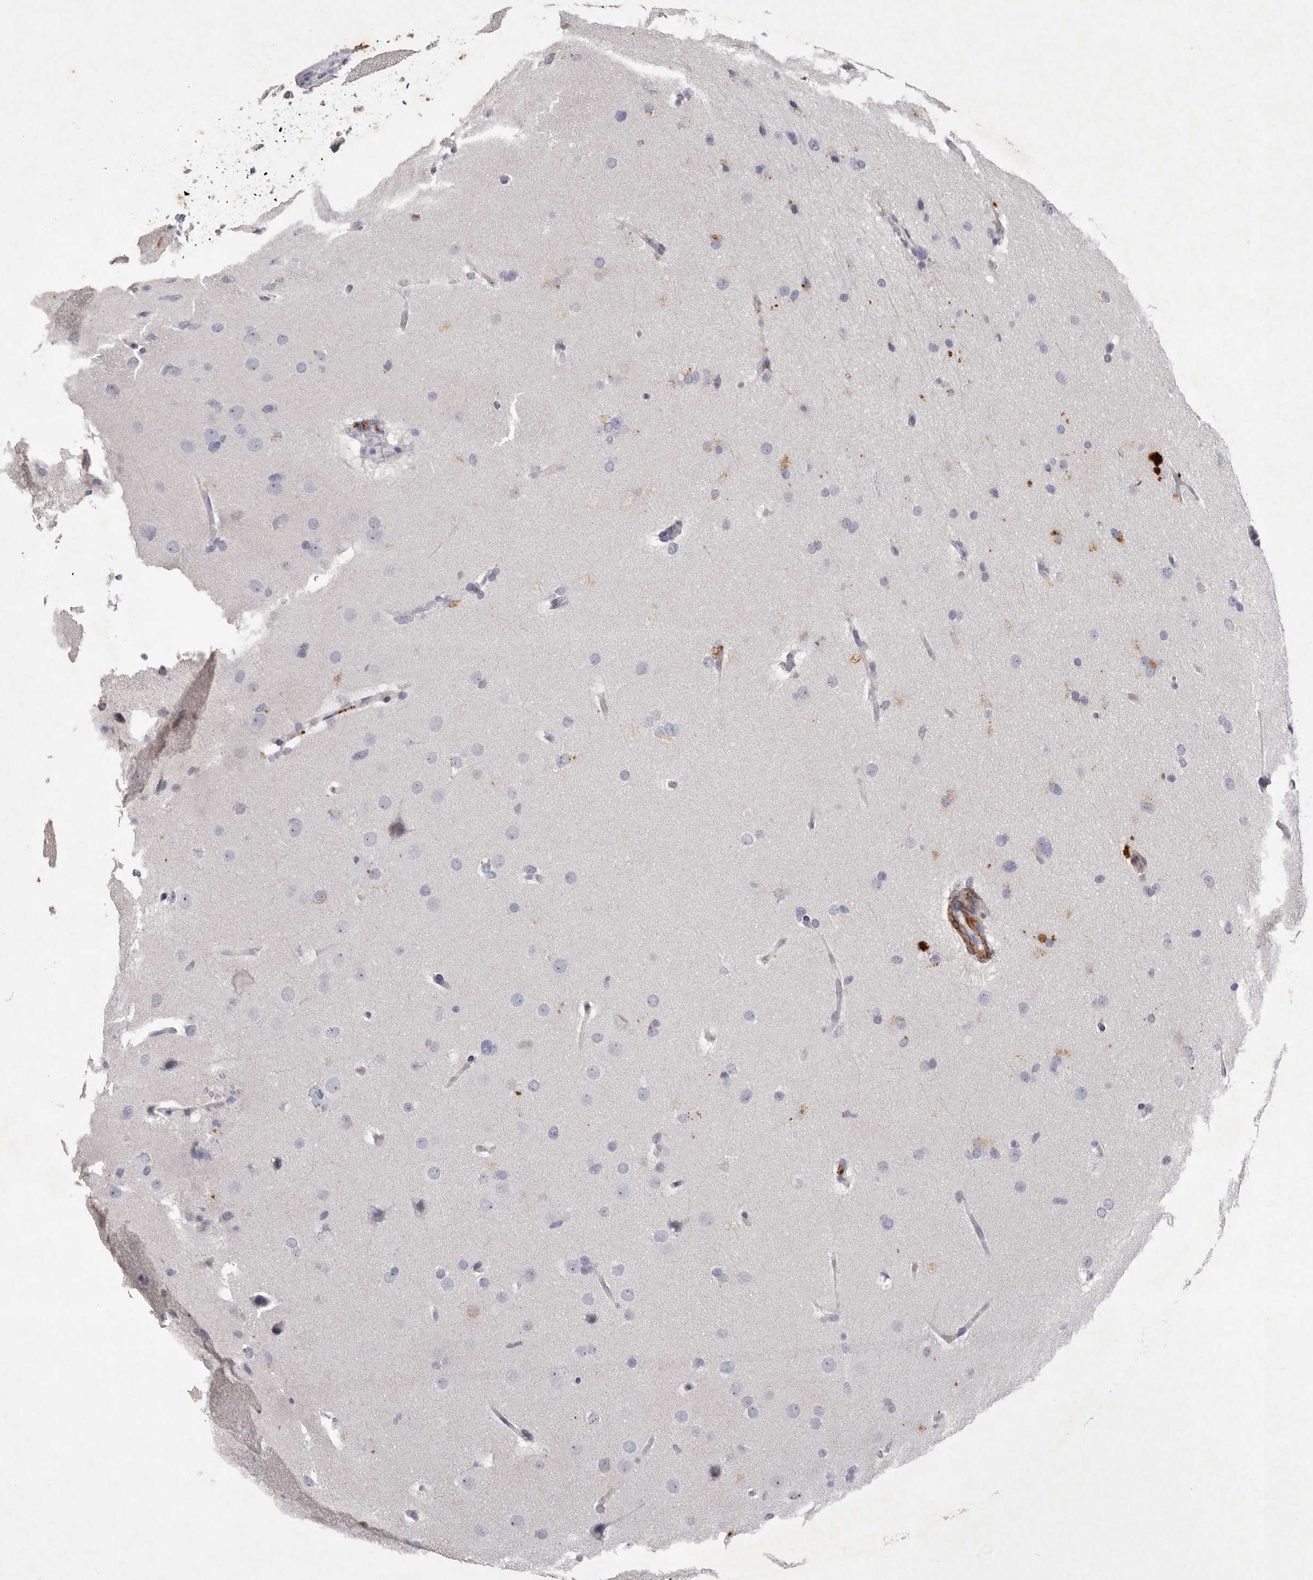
{"staining": {"intensity": "negative", "quantity": "none", "location": "none"}, "tissue": "glioma", "cell_type": "Tumor cells", "image_type": "cancer", "snomed": [{"axis": "morphology", "description": "Glioma, malignant, Low grade"}, {"axis": "topography", "description": "Brain"}], "caption": "Protein analysis of malignant glioma (low-grade) shows no significant expression in tumor cells.", "gene": "NKAIN4", "patient": {"sex": "female", "age": 37}}